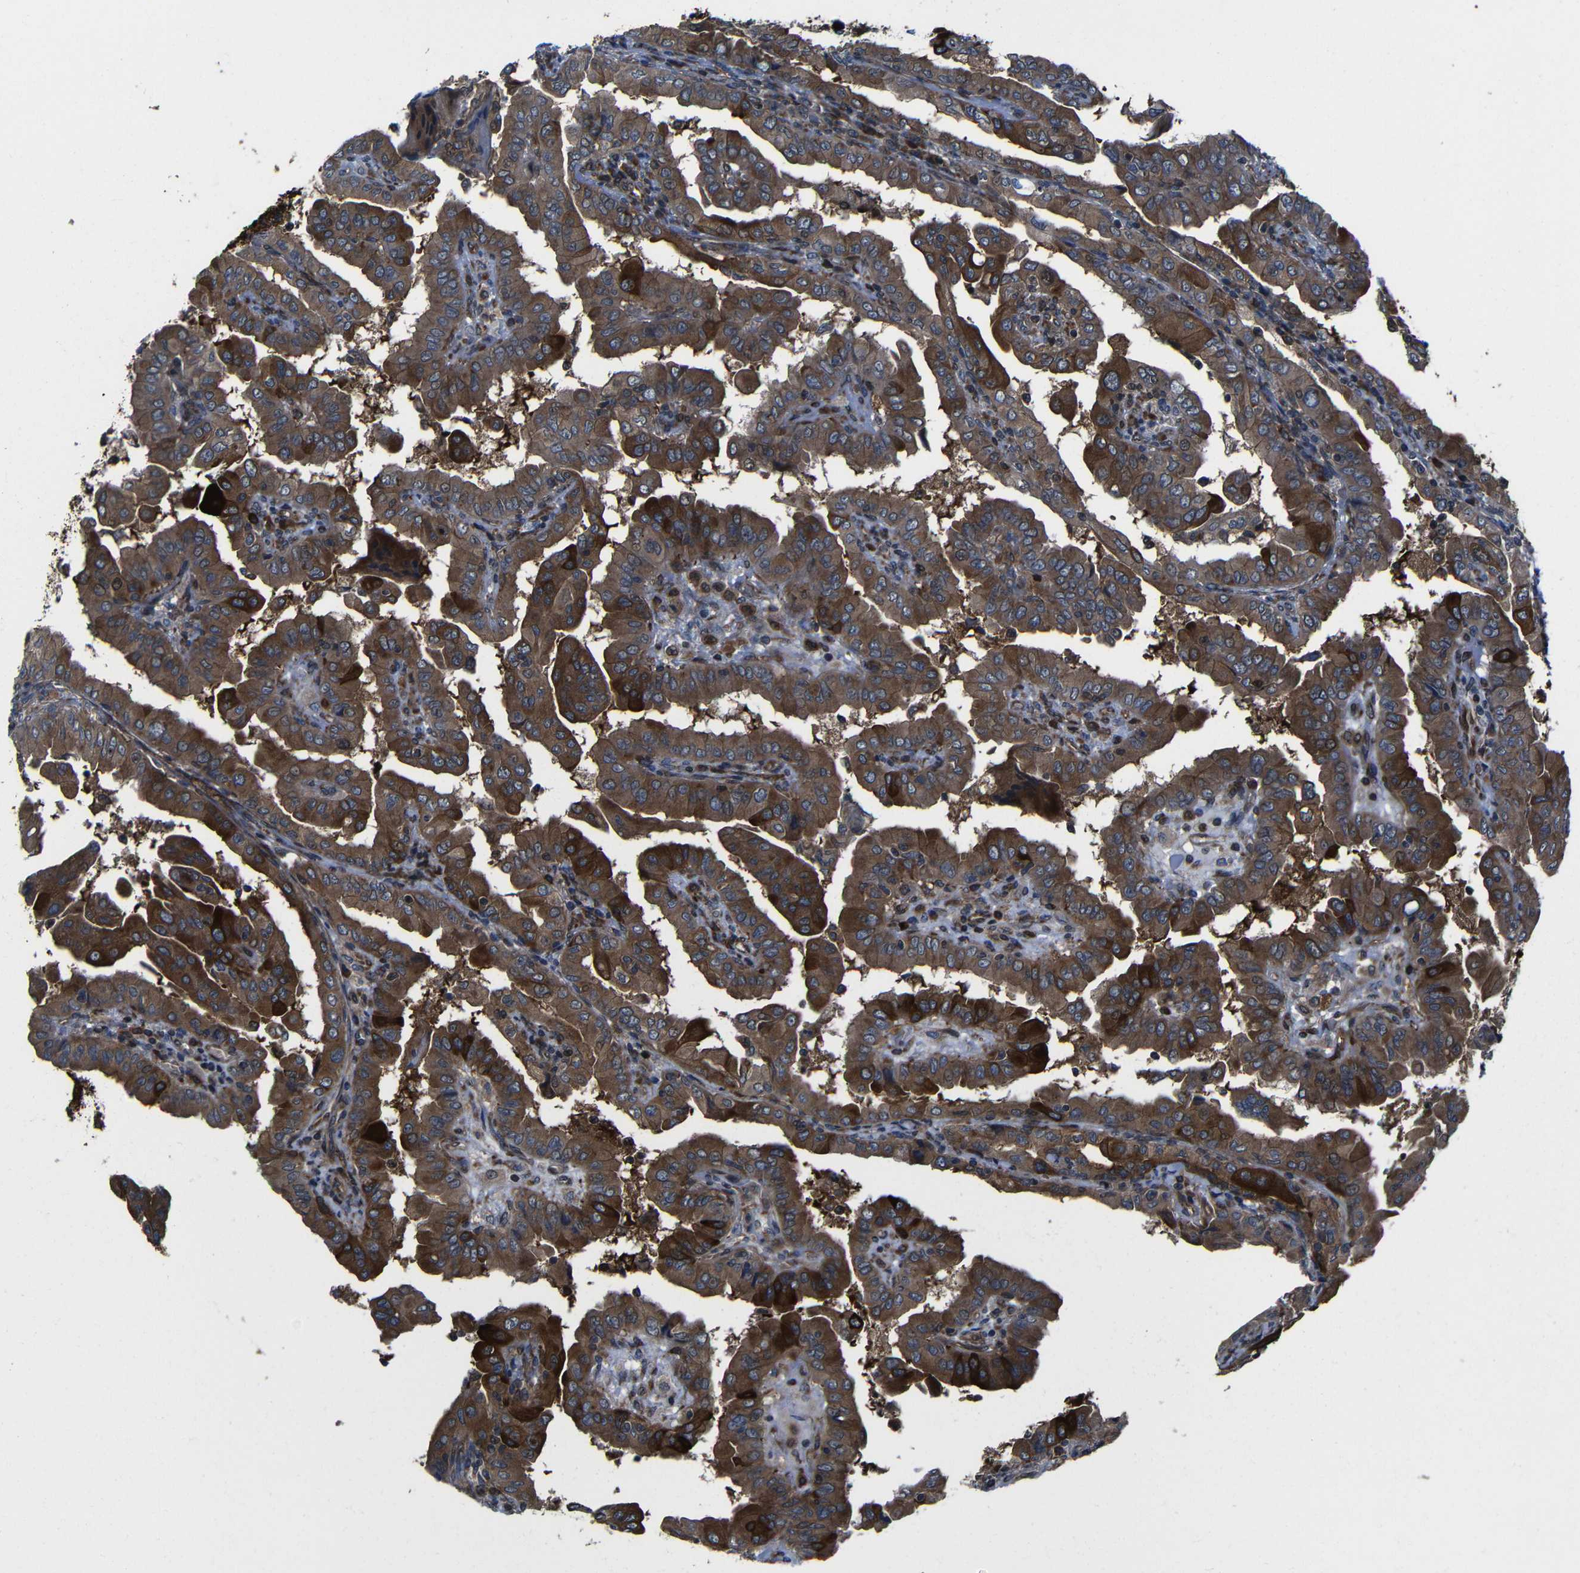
{"staining": {"intensity": "moderate", "quantity": ">75%", "location": "cytoplasmic/membranous"}, "tissue": "thyroid cancer", "cell_type": "Tumor cells", "image_type": "cancer", "snomed": [{"axis": "morphology", "description": "Papillary adenocarcinoma, NOS"}, {"axis": "topography", "description": "Thyroid gland"}], "caption": "Papillary adenocarcinoma (thyroid) tissue exhibits moderate cytoplasmic/membranous positivity in approximately >75% of tumor cells, visualized by immunohistochemistry.", "gene": "KIAA0513", "patient": {"sex": "male", "age": 33}}